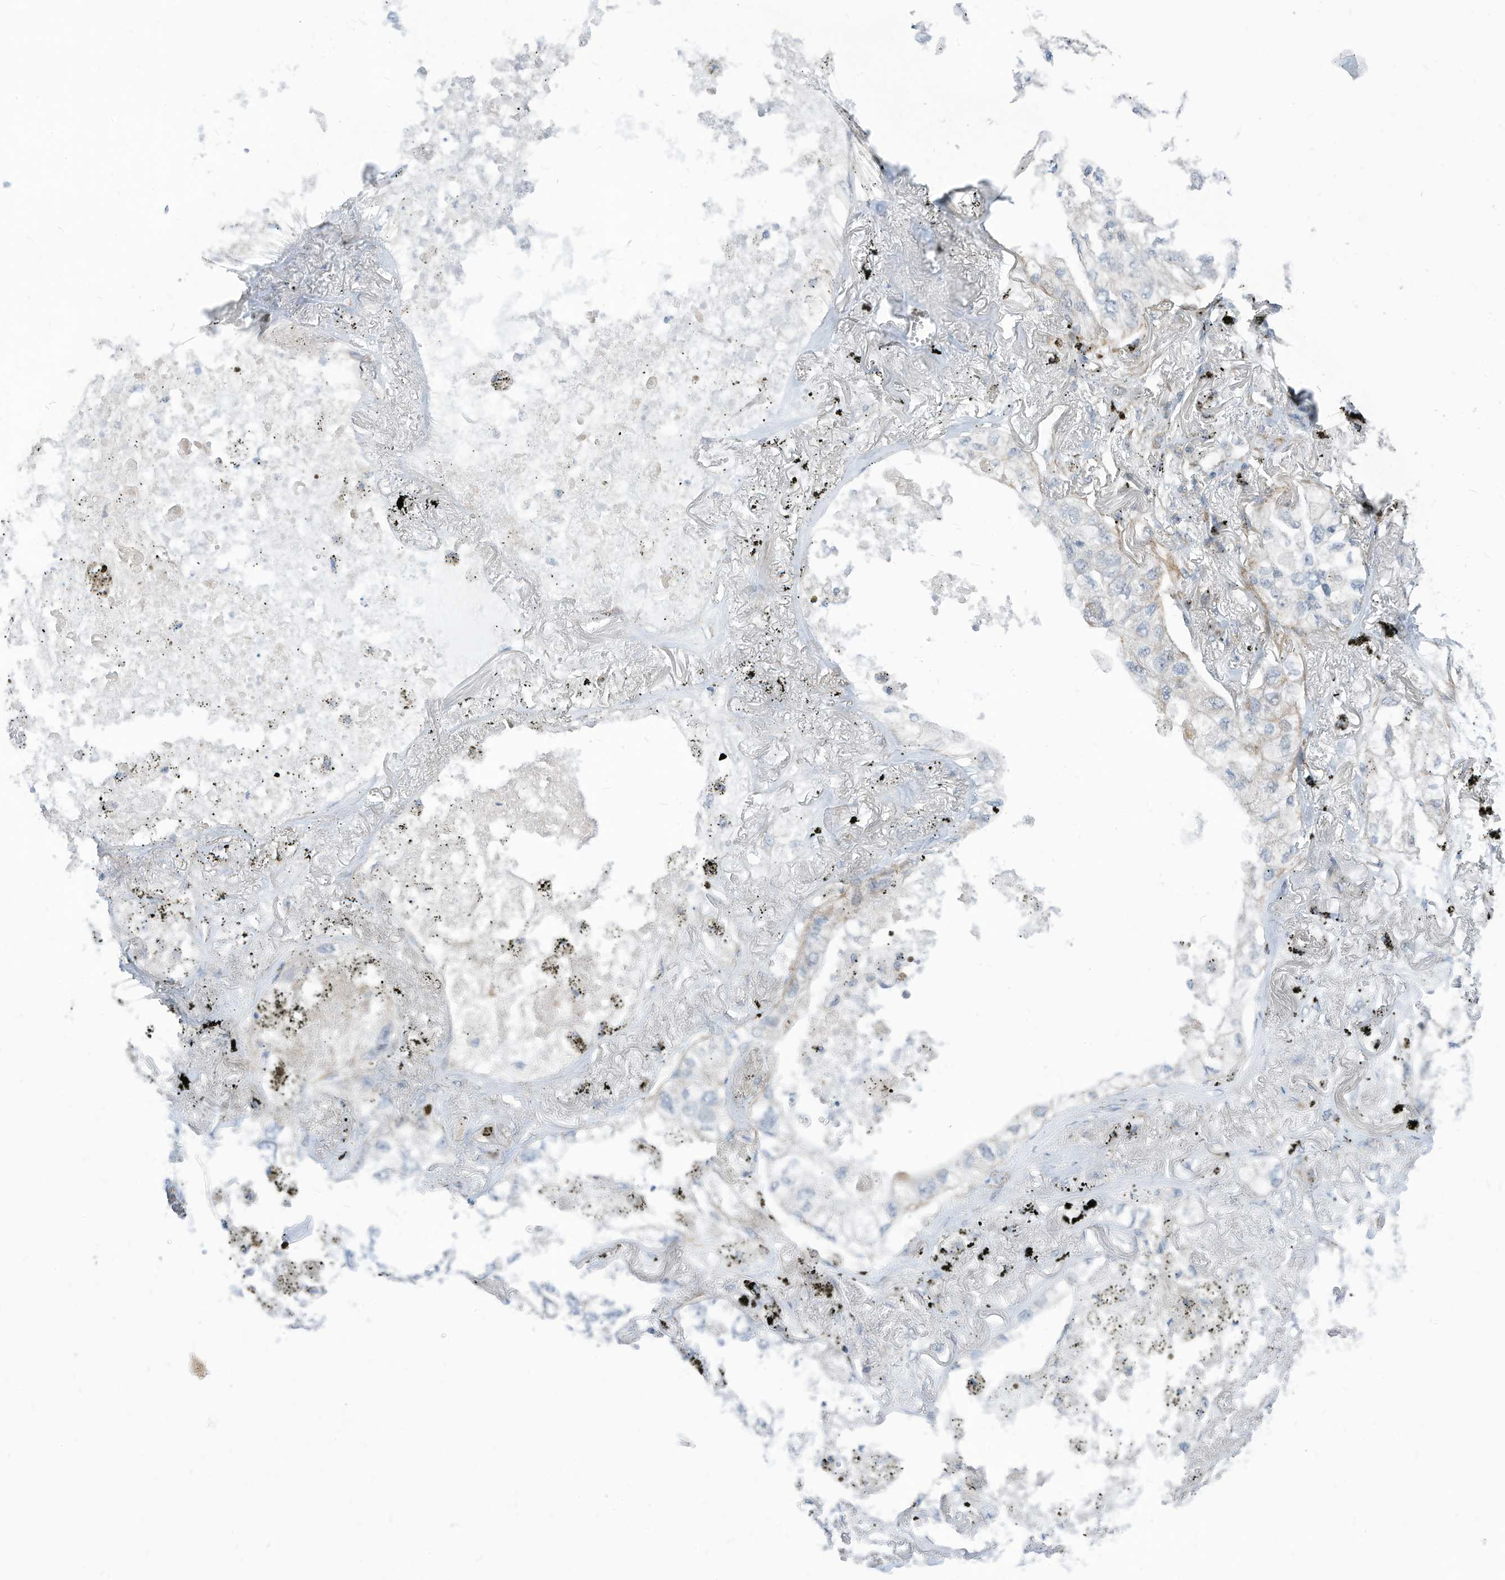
{"staining": {"intensity": "negative", "quantity": "none", "location": "none"}, "tissue": "lung cancer", "cell_type": "Tumor cells", "image_type": "cancer", "snomed": [{"axis": "morphology", "description": "Adenocarcinoma, NOS"}, {"axis": "topography", "description": "Lung"}], "caption": "The micrograph shows no significant positivity in tumor cells of lung cancer (adenocarcinoma). (Brightfield microscopy of DAB immunohistochemistry at high magnification).", "gene": "GPATCH3", "patient": {"sex": "male", "age": 65}}